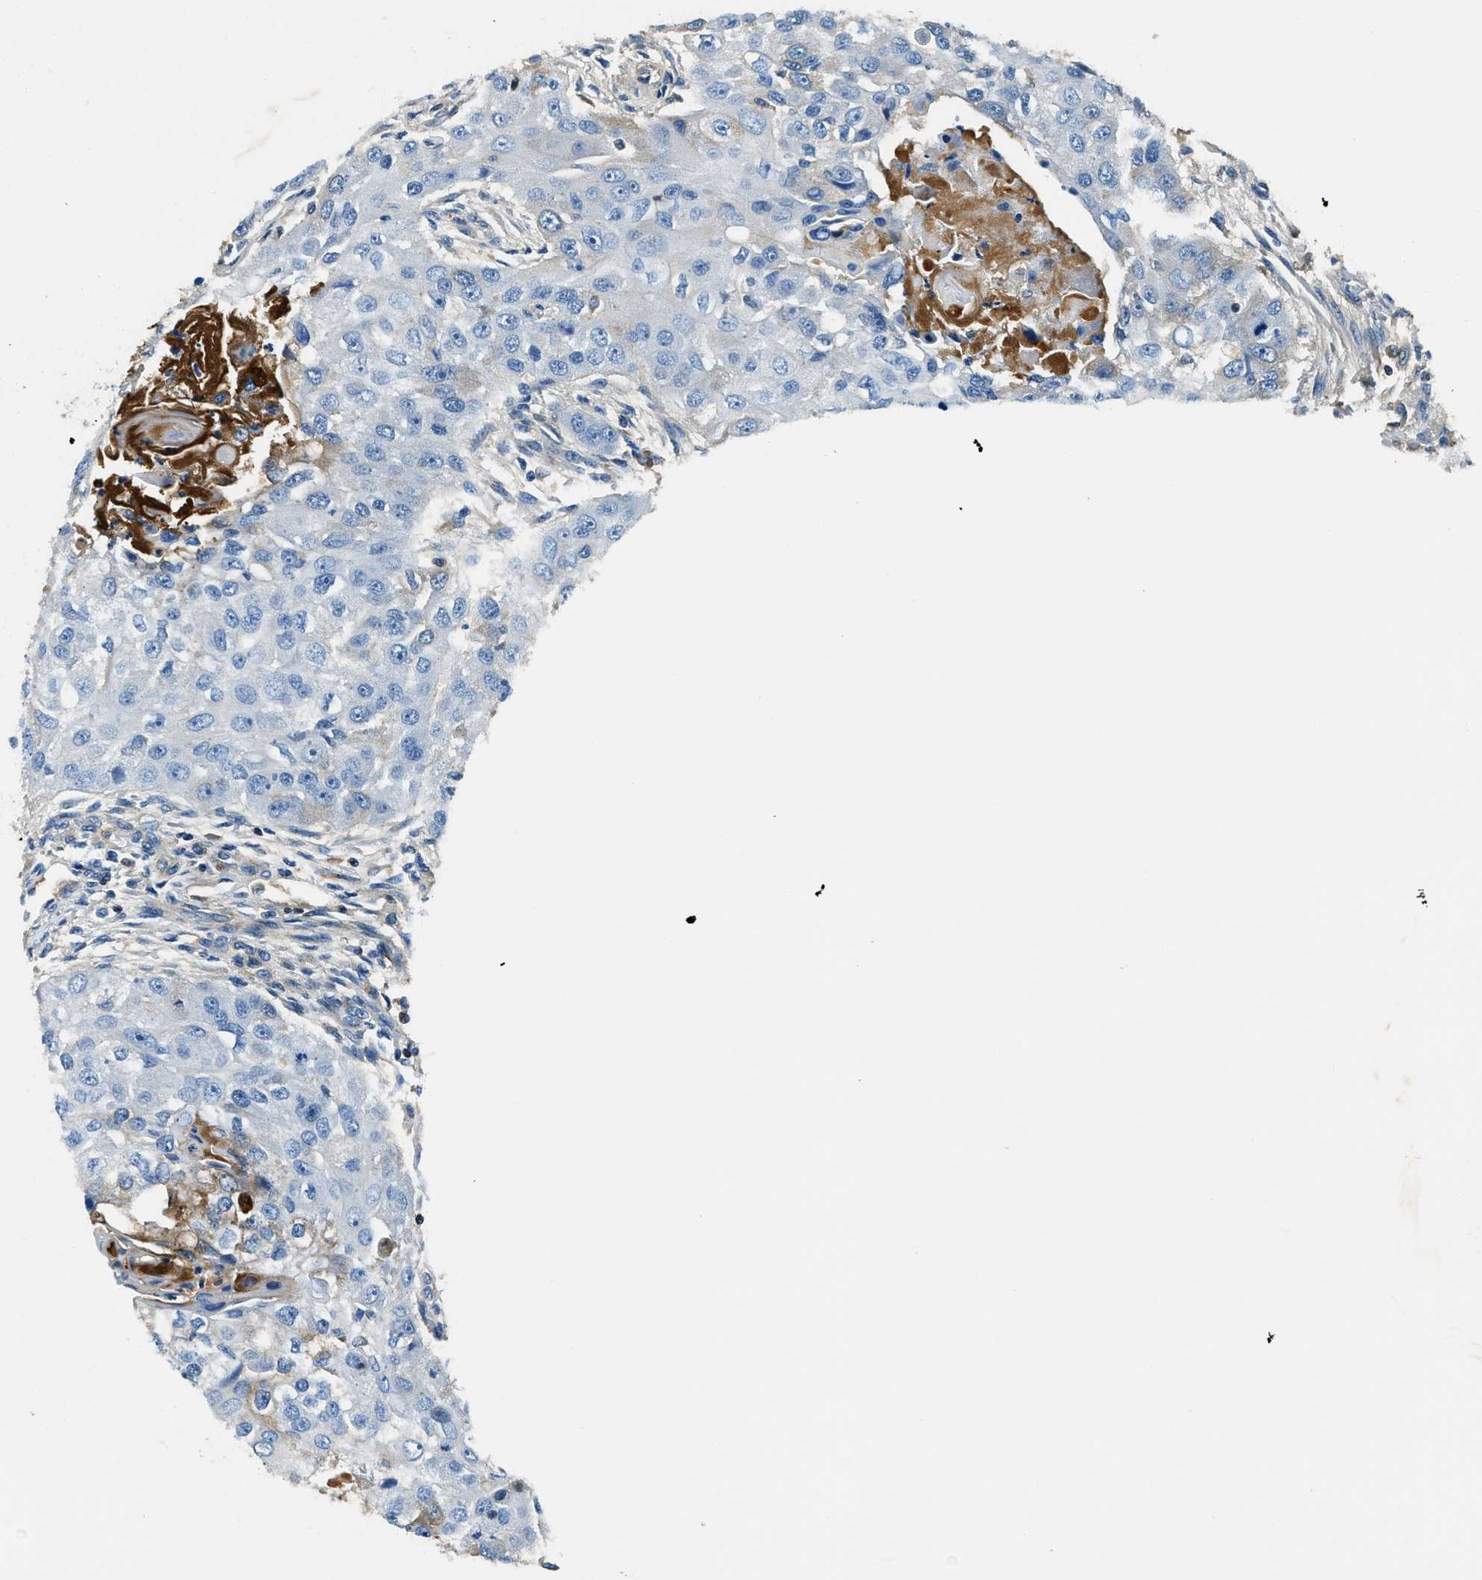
{"staining": {"intensity": "negative", "quantity": "none", "location": "none"}, "tissue": "head and neck cancer", "cell_type": "Tumor cells", "image_type": "cancer", "snomed": [{"axis": "morphology", "description": "Normal tissue, NOS"}, {"axis": "morphology", "description": "Squamous cell carcinoma, NOS"}, {"axis": "topography", "description": "Skeletal muscle"}, {"axis": "topography", "description": "Head-Neck"}], "caption": "Tumor cells show no significant positivity in head and neck squamous cell carcinoma.", "gene": "TMEM186", "patient": {"sex": "male", "age": 51}}